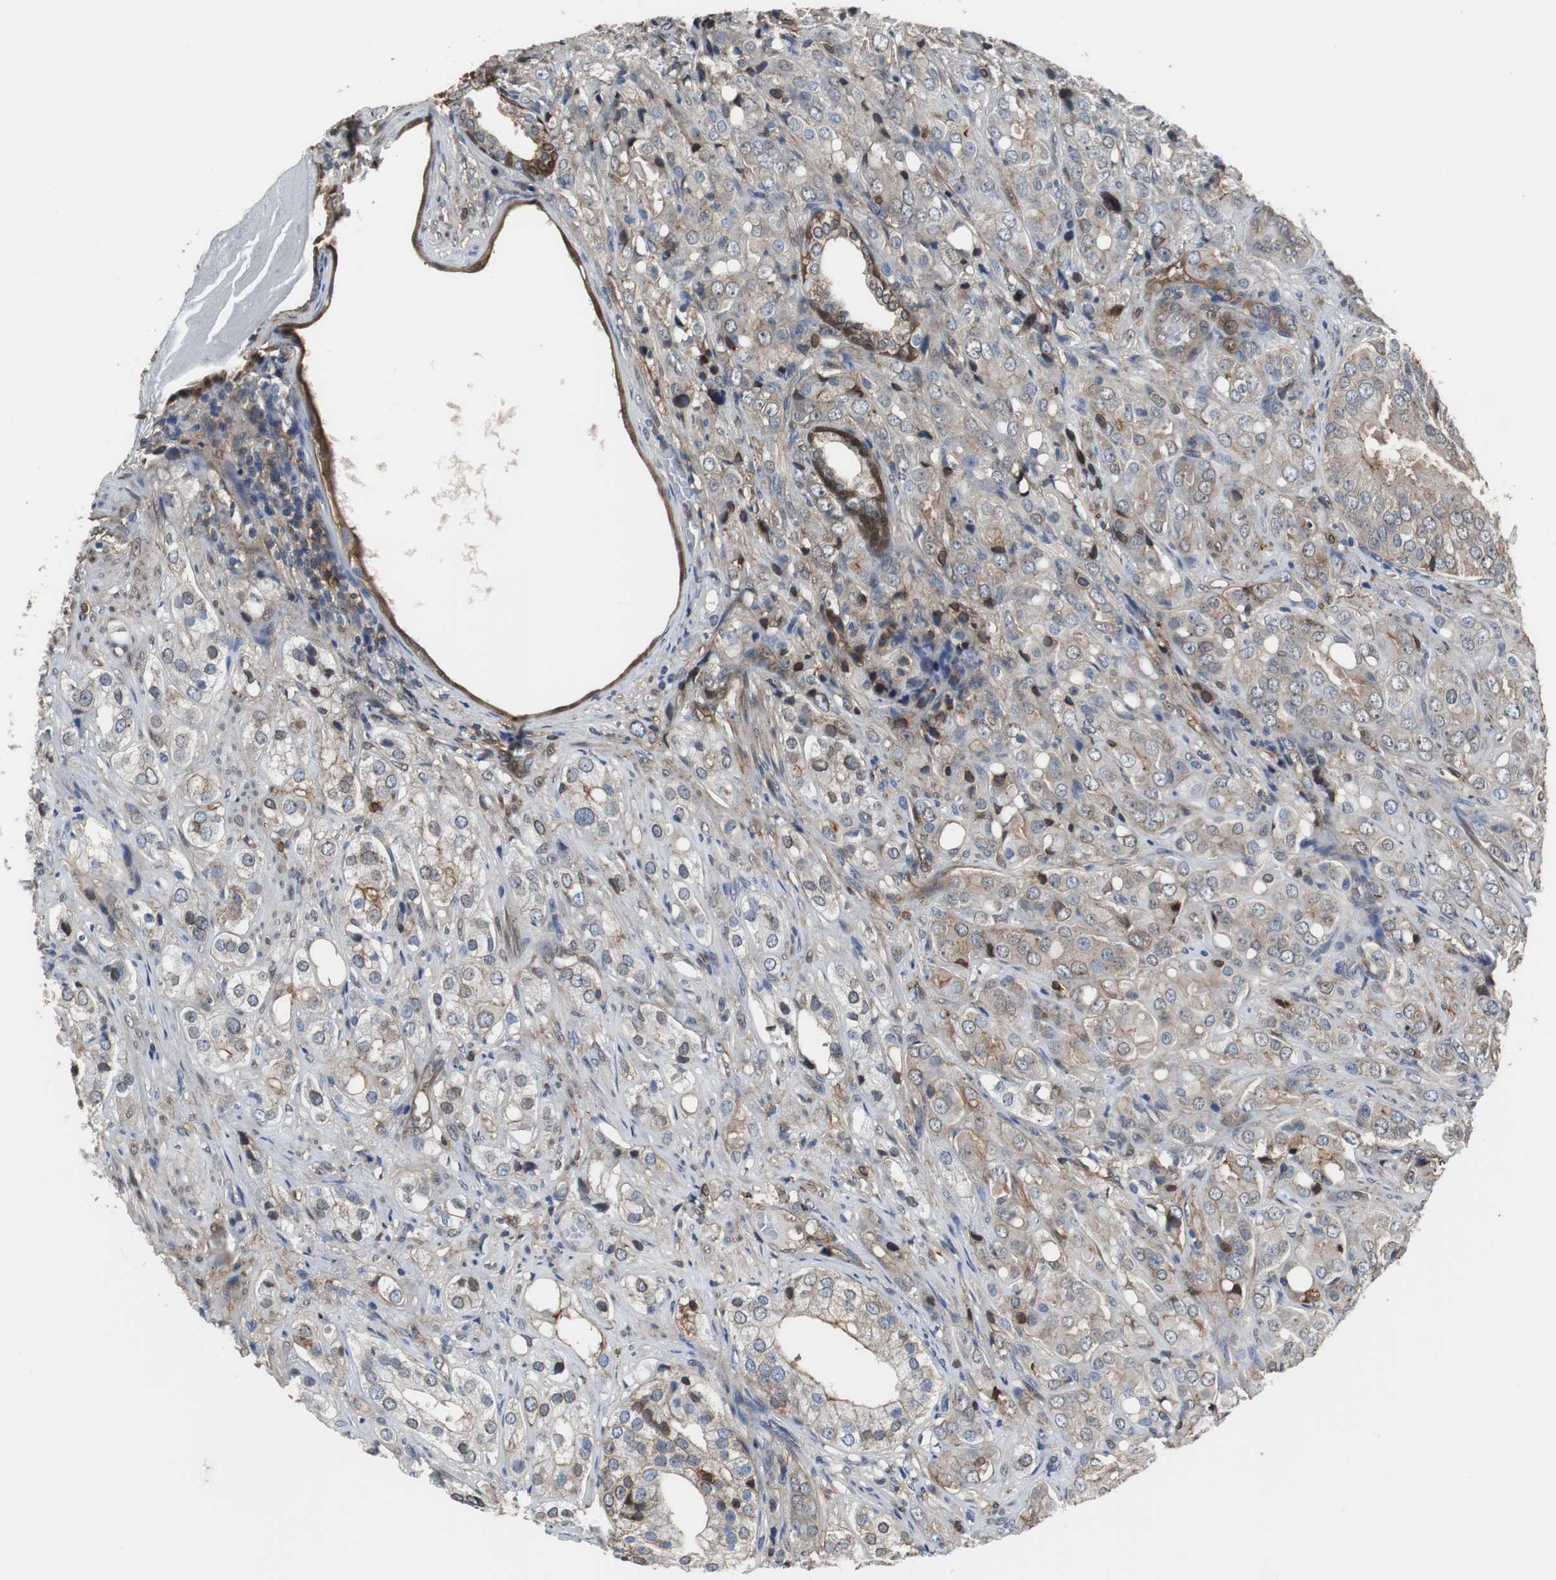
{"staining": {"intensity": "weak", "quantity": "<25%", "location": "cytoplasmic/membranous"}, "tissue": "prostate cancer", "cell_type": "Tumor cells", "image_type": "cancer", "snomed": [{"axis": "morphology", "description": "Adenocarcinoma, High grade"}, {"axis": "topography", "description": "Prostate"}], "caption": "Immunohistochemistry photomicrograph of human prostate cancer stained for a protein (brown), which exhibits no positivity in tumor cells.", "gene": "ANXA4", "patient": {"sex": "male", "age": 68}}